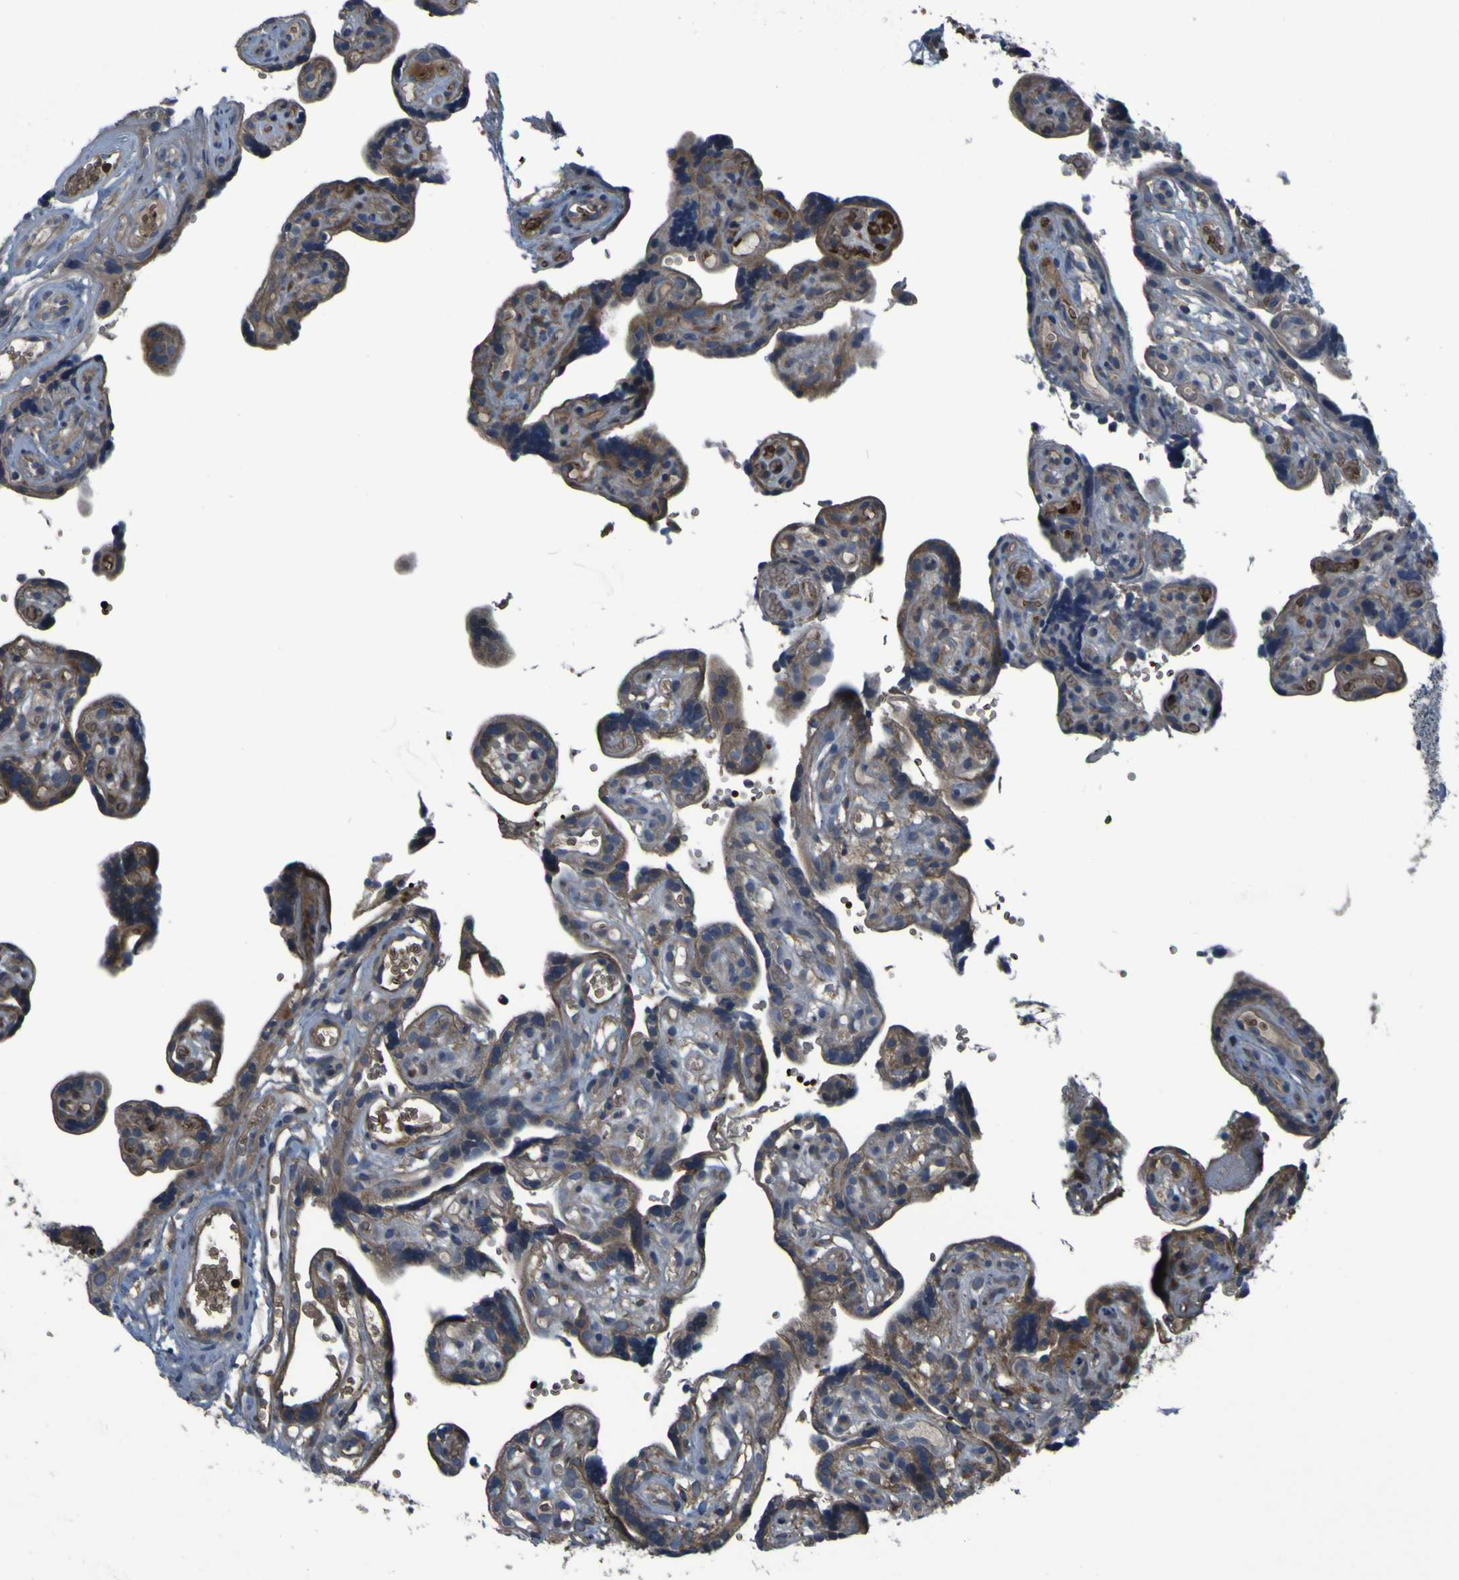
{"staining": {"intensity": "weak", "quantity": ">75%", "location": "cytoplasmic/membranous"}, "tissue": "placenta", "cell_type": "Decidual cells", "image_type": "normal", "snomed": [{"axis": "morphology", "description": "Normal tissue, NOS"}, {"axis": "topography", "description": "Placenta"}], "caption": "Brown immunohistochemical staining in benign placenta displays weak cytoplasmic/membranous positivity in about >75% of decidual cells.", "gene": "GRAMD1A", "patient": {"sex": "female", "age": 30}}